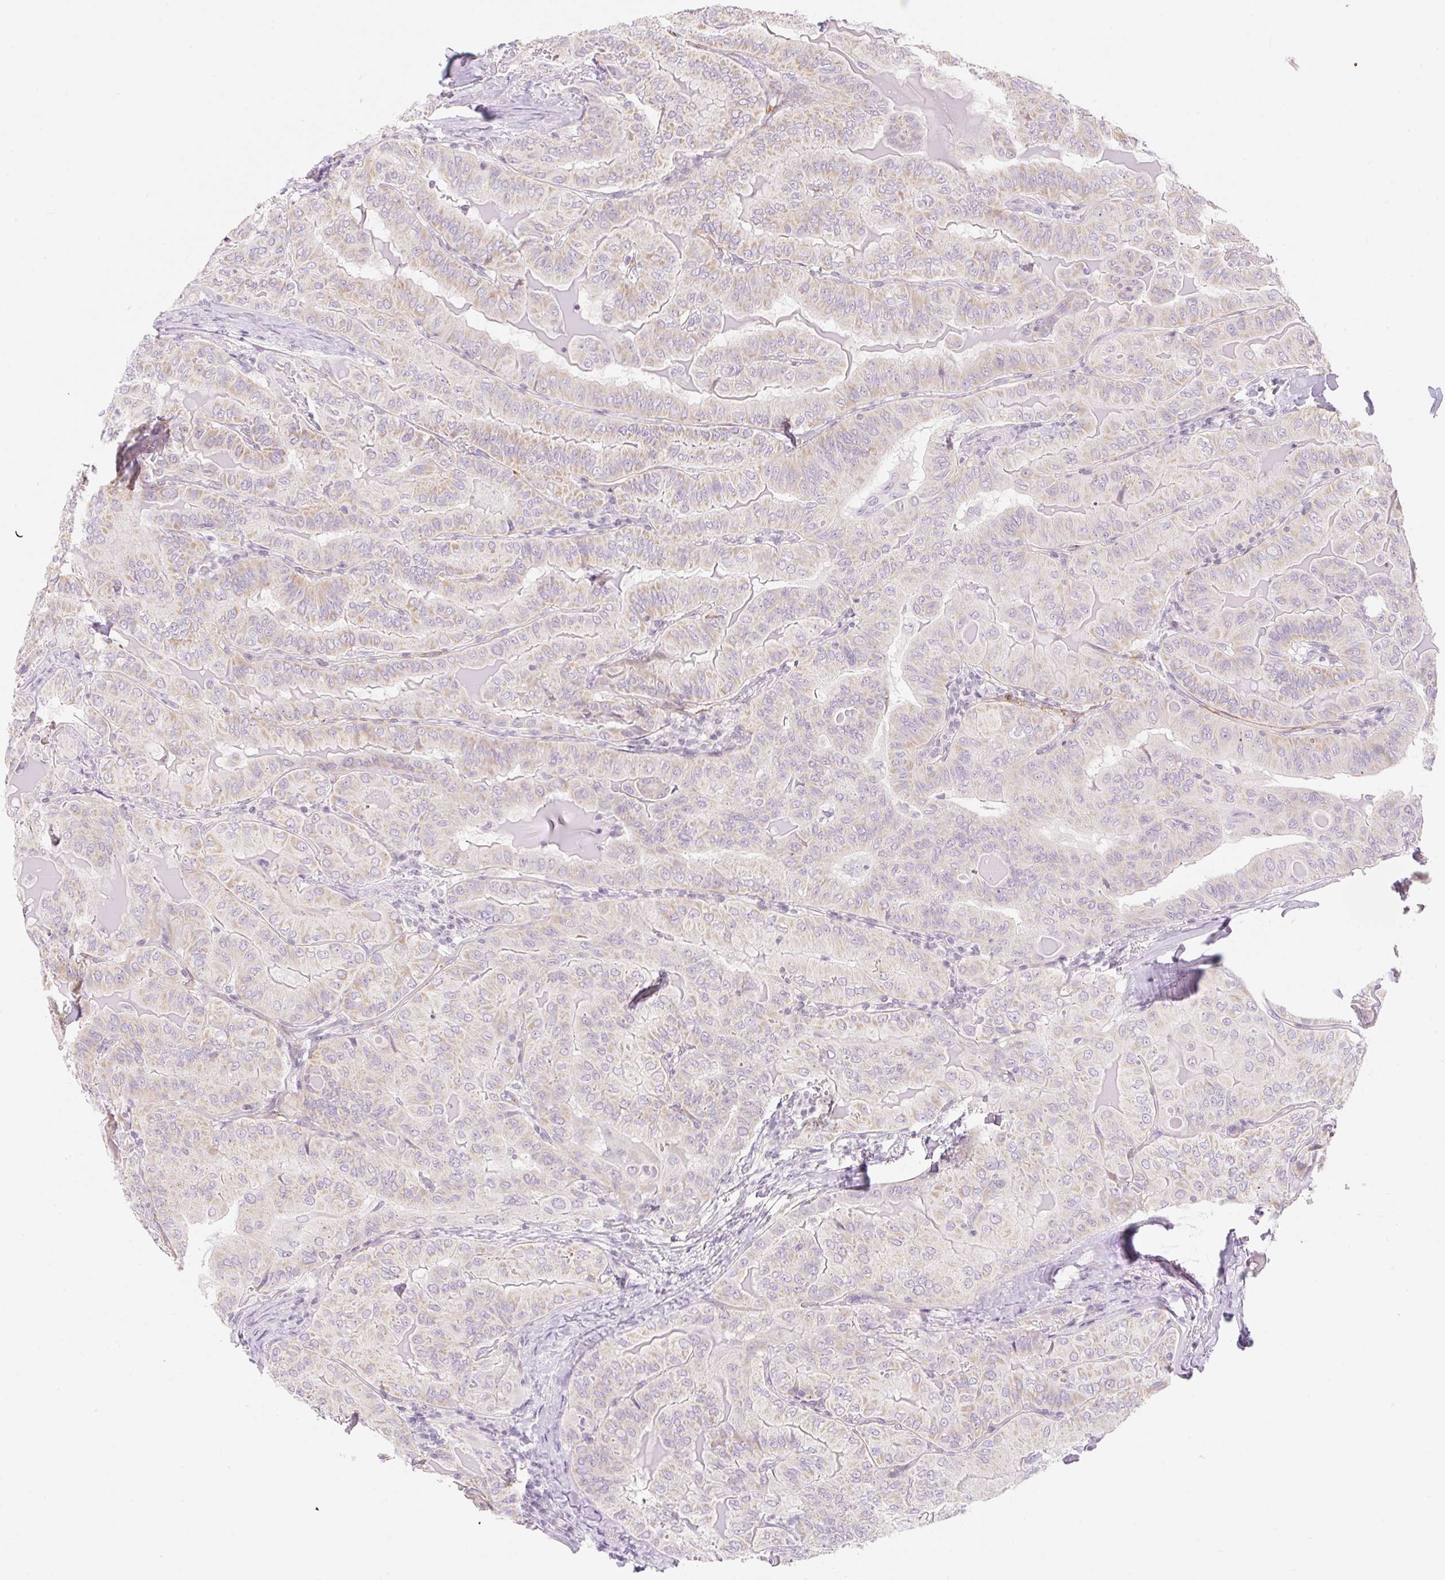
{"staining": {"intensity": "weak", "quantity": ">75%", "location": "cytoplasmic/membranous"}, "tissue": "thyroid cancer", "cell_type": "Tumor cells", "image_type": "cancer", "snomed": [{"axis": "morphology", "description": "Papillary adenocarcinoma, NOS"}, {"axis": "topography", "description": "Thyroid gland"}], "caption": "Approximately >75% of tumor cells in human thyroid cancer reveal weak cytoplasmic/membranous protein expression as visualized by brown immunohistochemical staining.", "gene": "CASKIN1", "patient": {"sex": "female", "age": 68}}